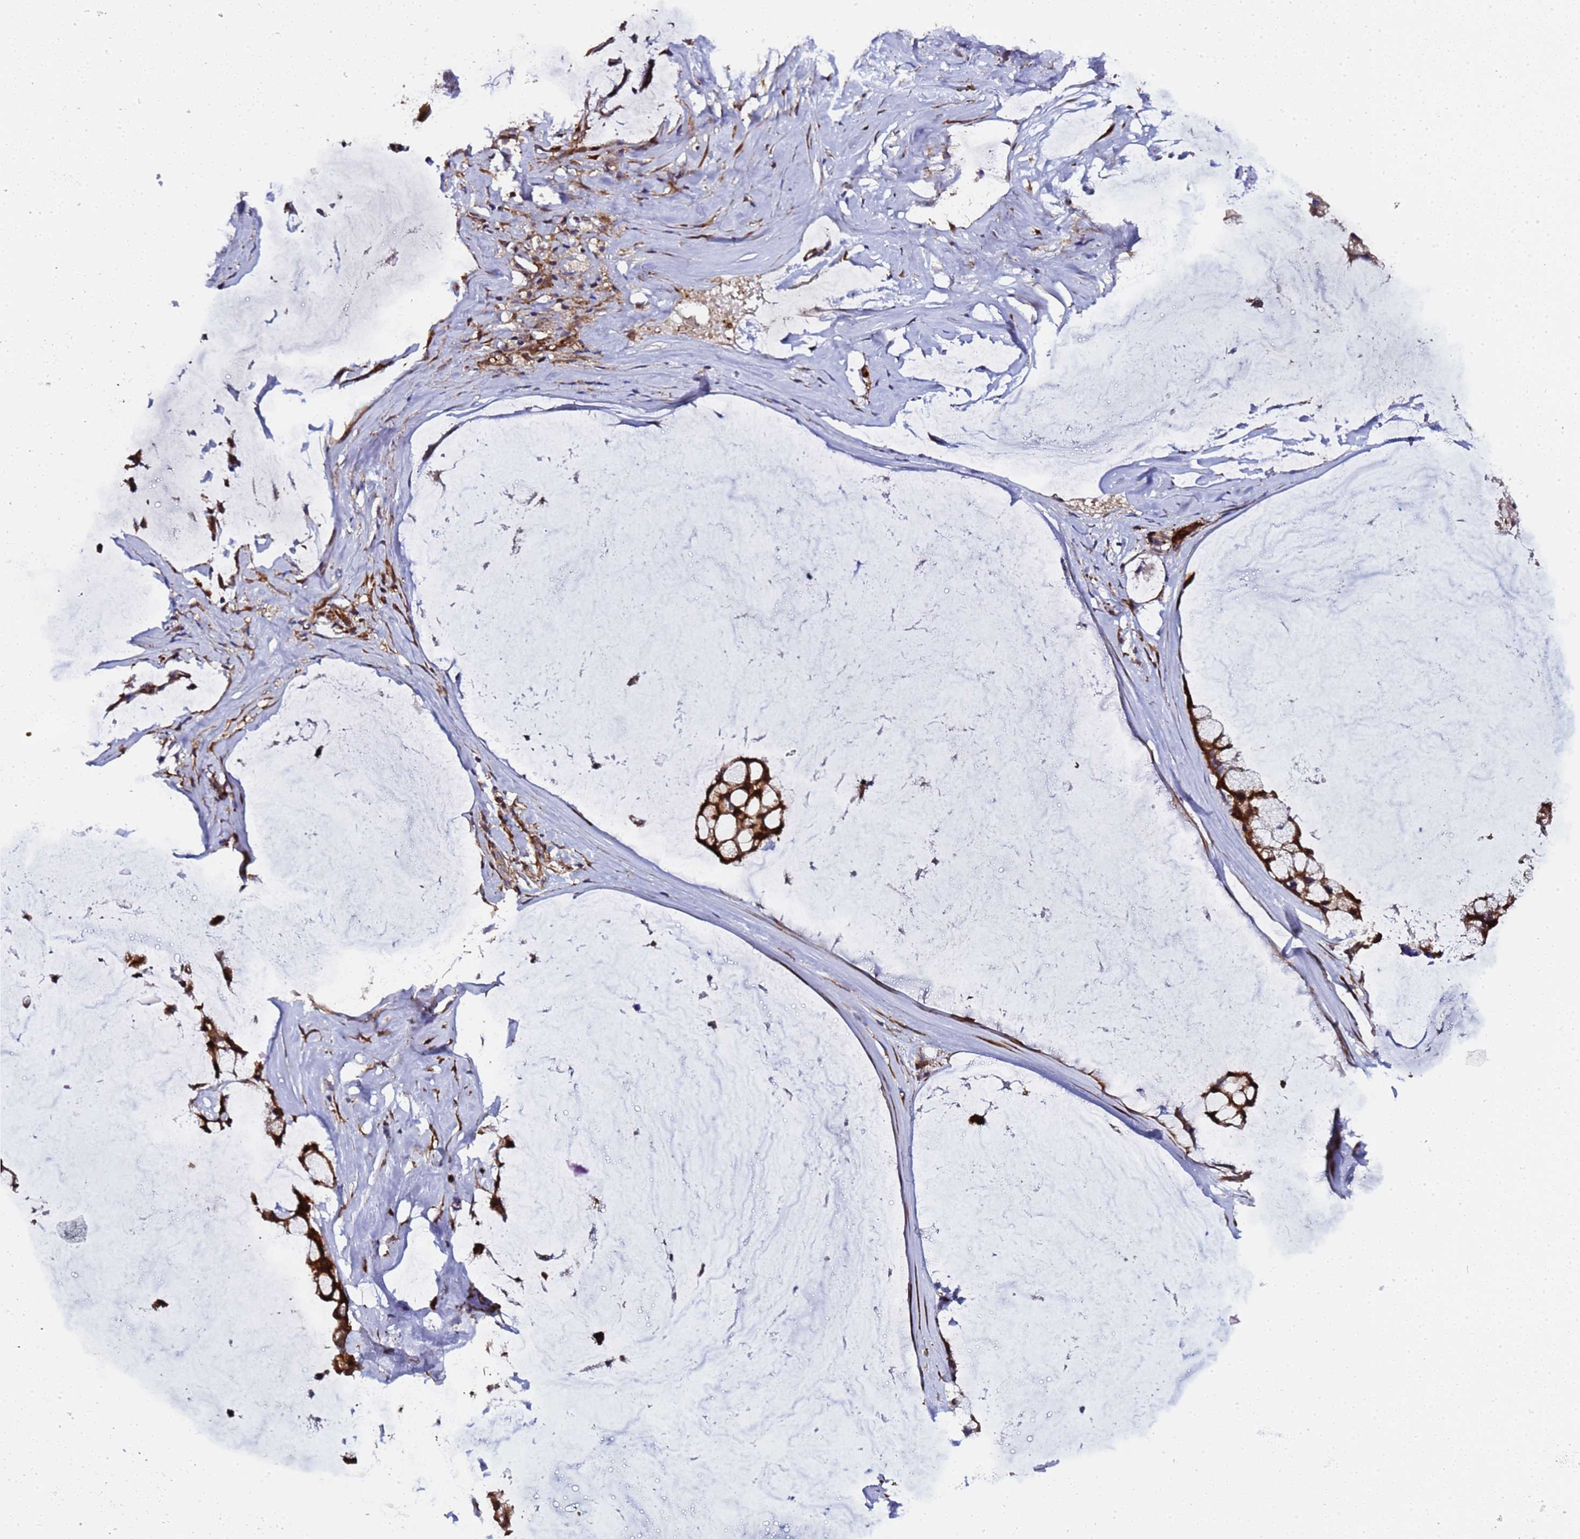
{"staining": {"intensity": "strong", "quantity": ">75%", "location": "cytoplasmic/membranous"}, "tissue": "ovarian cancer", "cell_type": "Tumor cells", "image_type": "cancer", "snomed": [{"axis": "morphology", "description": "Cystadenocarcinoma, mucinous, NOS"}, {"axis": "topography", "description": "Ovary"}], "caption": "Human ovarian mucinous cystadenocarcinoma stained with a protein marker demonstrates strong staining in tumor cells.", "gene": "MOCS1", "patient": {"sex": "female", "age": 39}}